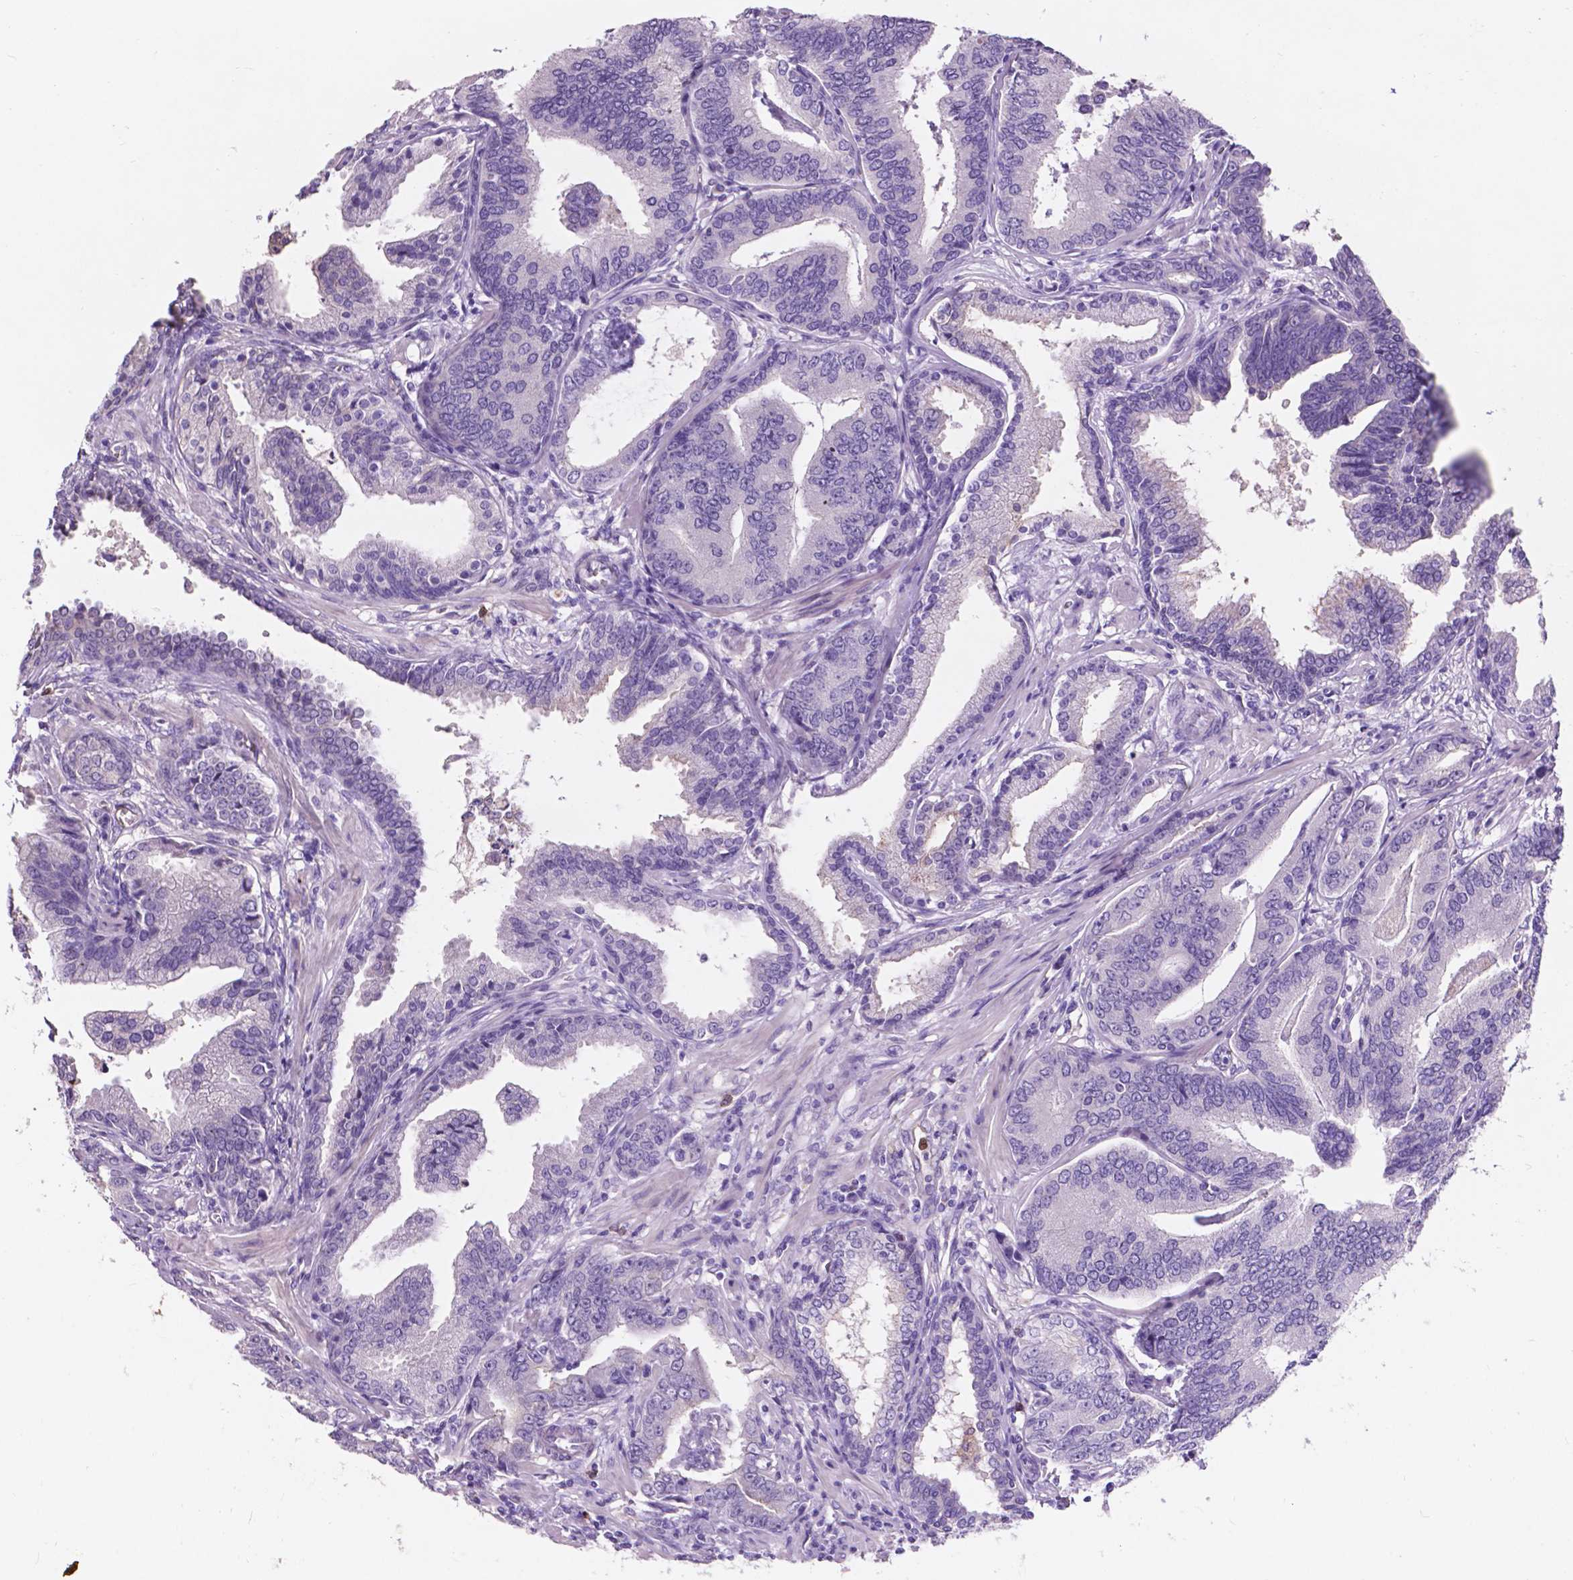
{"staining": {"intensity": "negative", "quantity": "none", "location": "none"}, "tissue": "prostate cancer", "cell_type": "Tumor cells", "image_type": "cancer", "snomed": [{"axis": "morphology", "description": "Adenocarcinoma, NOS"}, {"axis": "topography", "description": "Prostate"}], "caption": "Micrograph shows no protein expression in tumor cells of prostate cancer tissue. (DAB (3,3'-diaminobenzidine) immunohistochemistry (IHC) visualized using brightfield microscopy, high magnification).", "gene": "PLSCR1", "patient": {"sex": "male", "age": 64}}